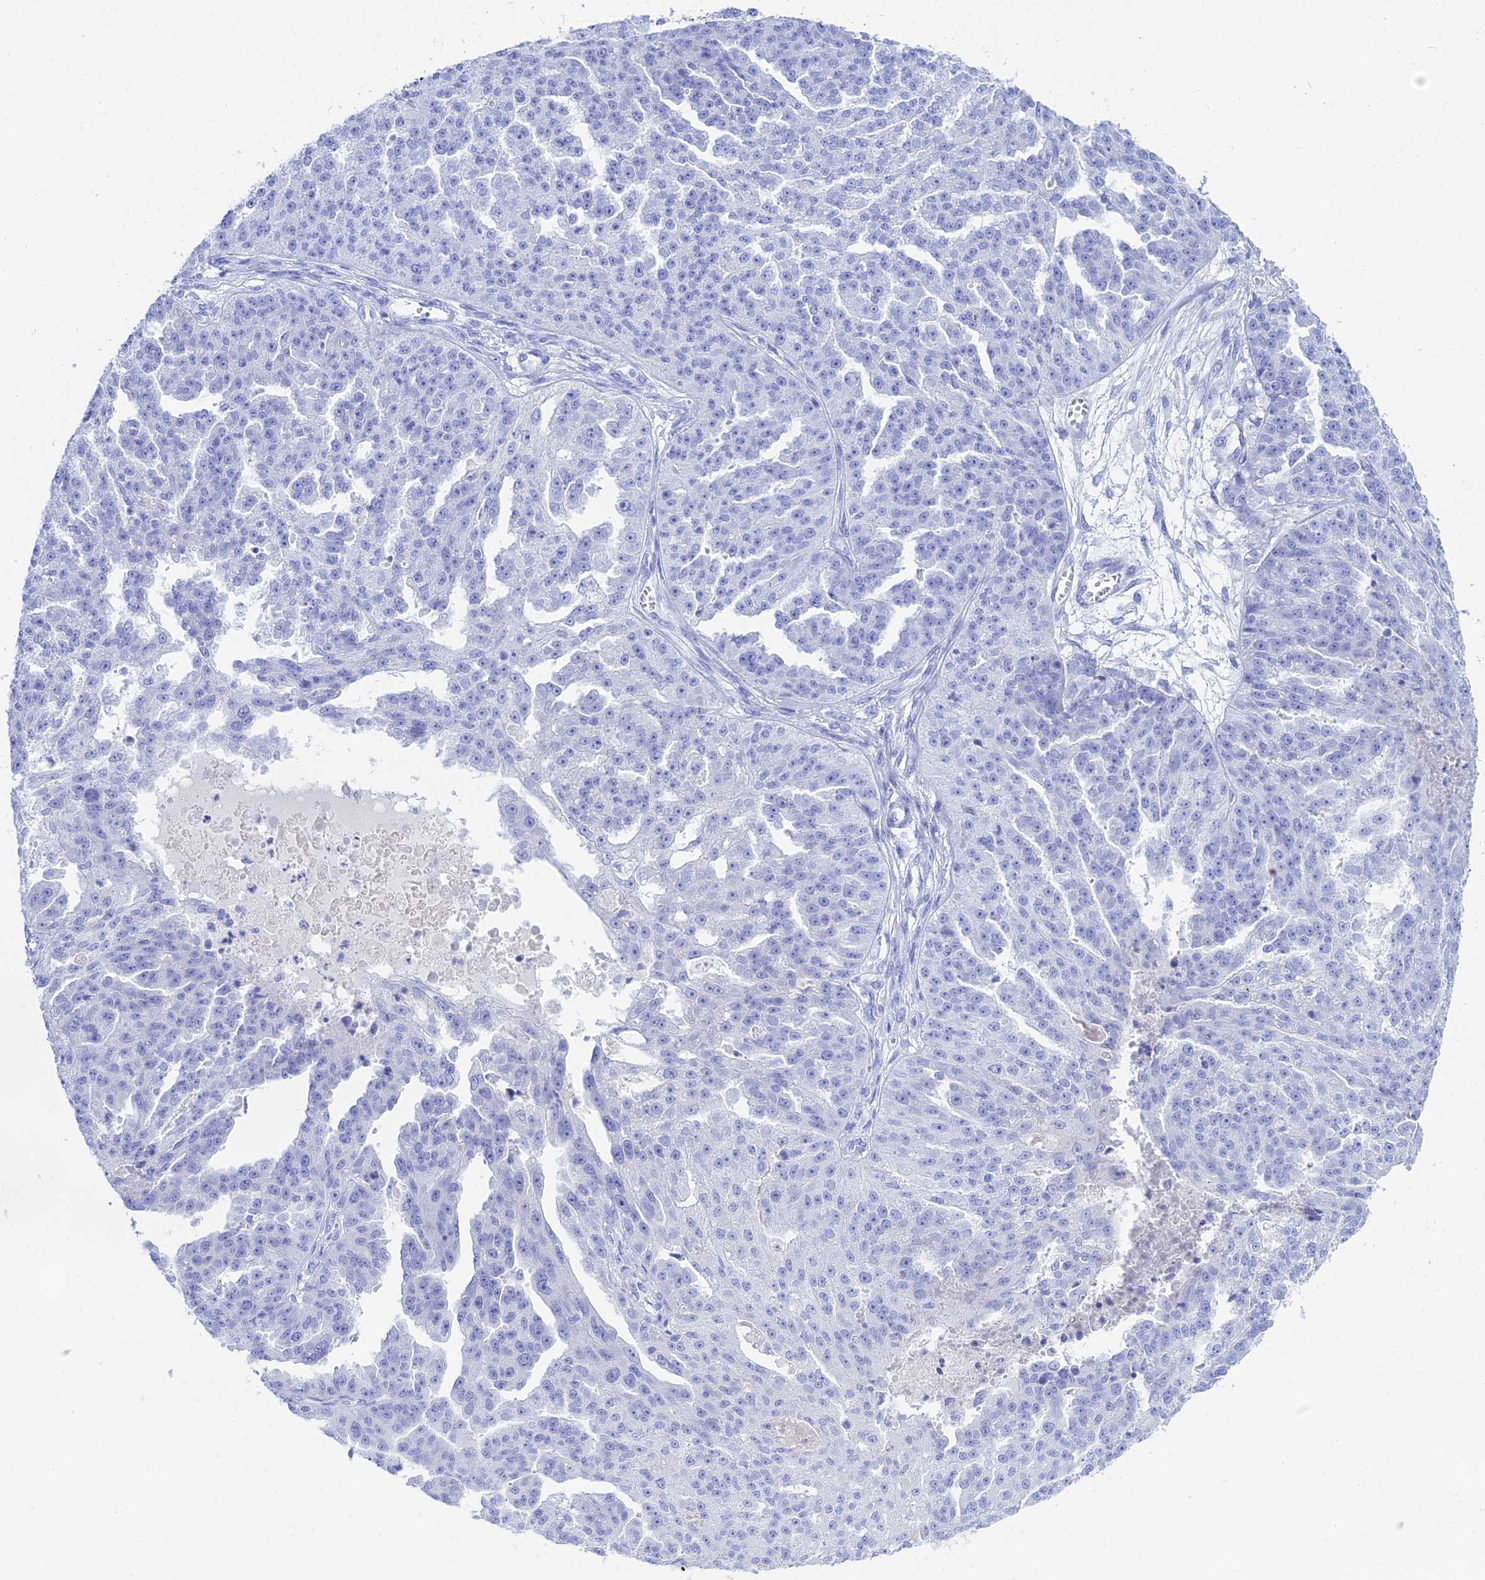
{"staining": {"intensity": "negative", "quantity": "none", "location": "none"}, "tissue": "ovarian cancer", "cell_type": "Tumor cells", "image_type": "cancer", "snomed": [{"axis": "morphology", "description": "Cystadenocarcinoma, serous, NOS"}, {"axis": "topography", "description": "Ovary"}], "caption": "This is a micrograph of immunohistochemistry (IHC) staining of ovarian cancer, which shows no expression in tumor cells. The staining was performed using DAB (3,3'-diaminobenzidine) to visualize the protein expression in brown, while the nuclei were stained in blue with hematoxylin (Magnification: 20x).", "gene": "ERICH4", "patient": {"sex": "female", "age": 58}}